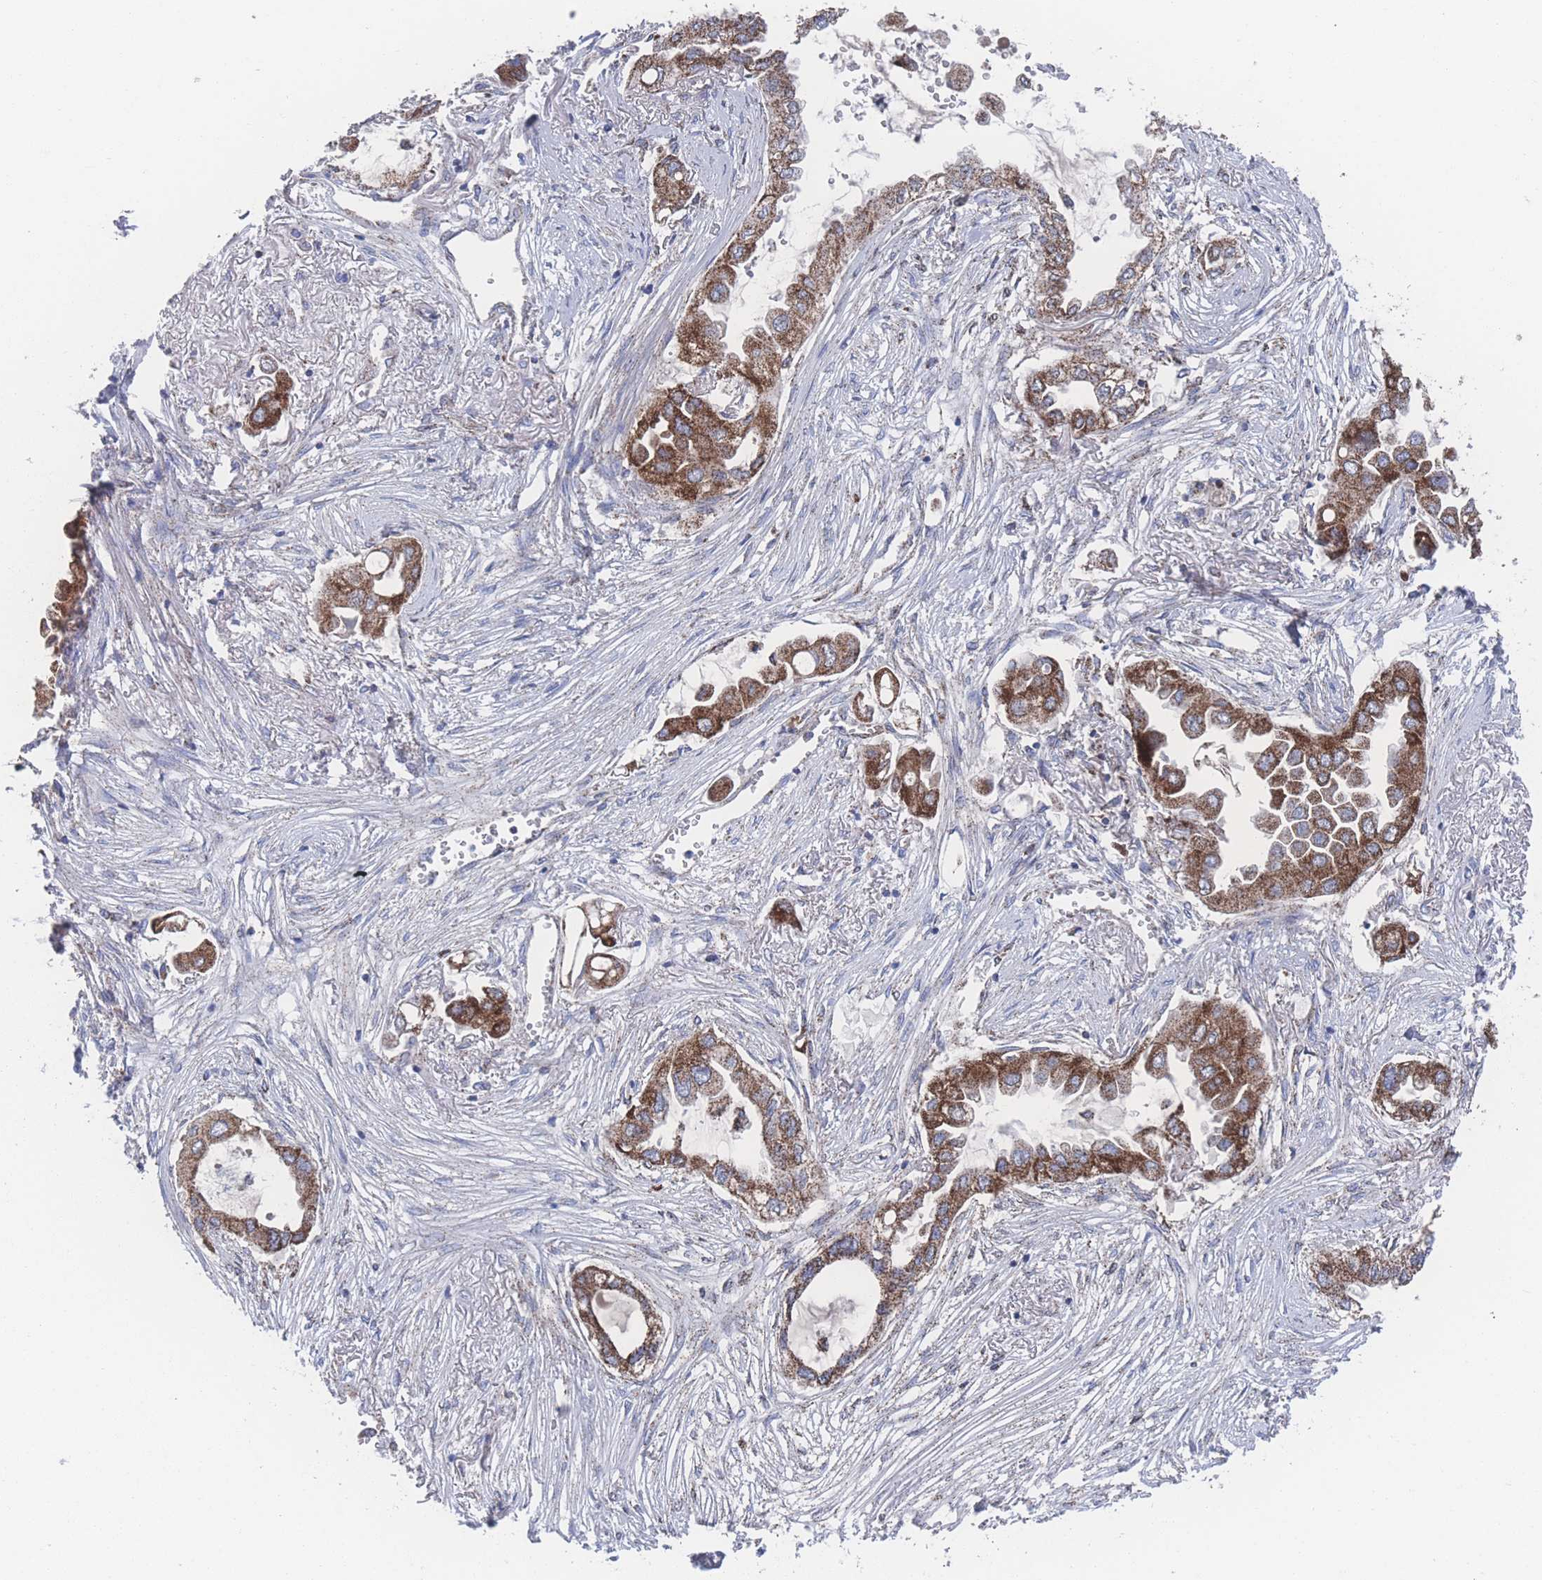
{"staining": {"intensity": "strong", "quantity": ">75%", "location": "cytoplasmic/membranous"}, "tissue": "lung cancer", "cell_type": "Tumor cells", "image_type": "cancer", "snomed": [{"axis": "morphology", "description": "Adenocarcinoma, NOS"}, {"axis": "topography", "description": "Lung"}], "caption": "Immunohistochemistry (IHC) image of lung cancer (adenocarcinoma) stained for a protein (brown), which reveals high levels of strong cytoplasmic/membranous positivity in about >75% of tumor cells.", "gene": "PEX14", "patient": {"sex": "female", "age": 76}}